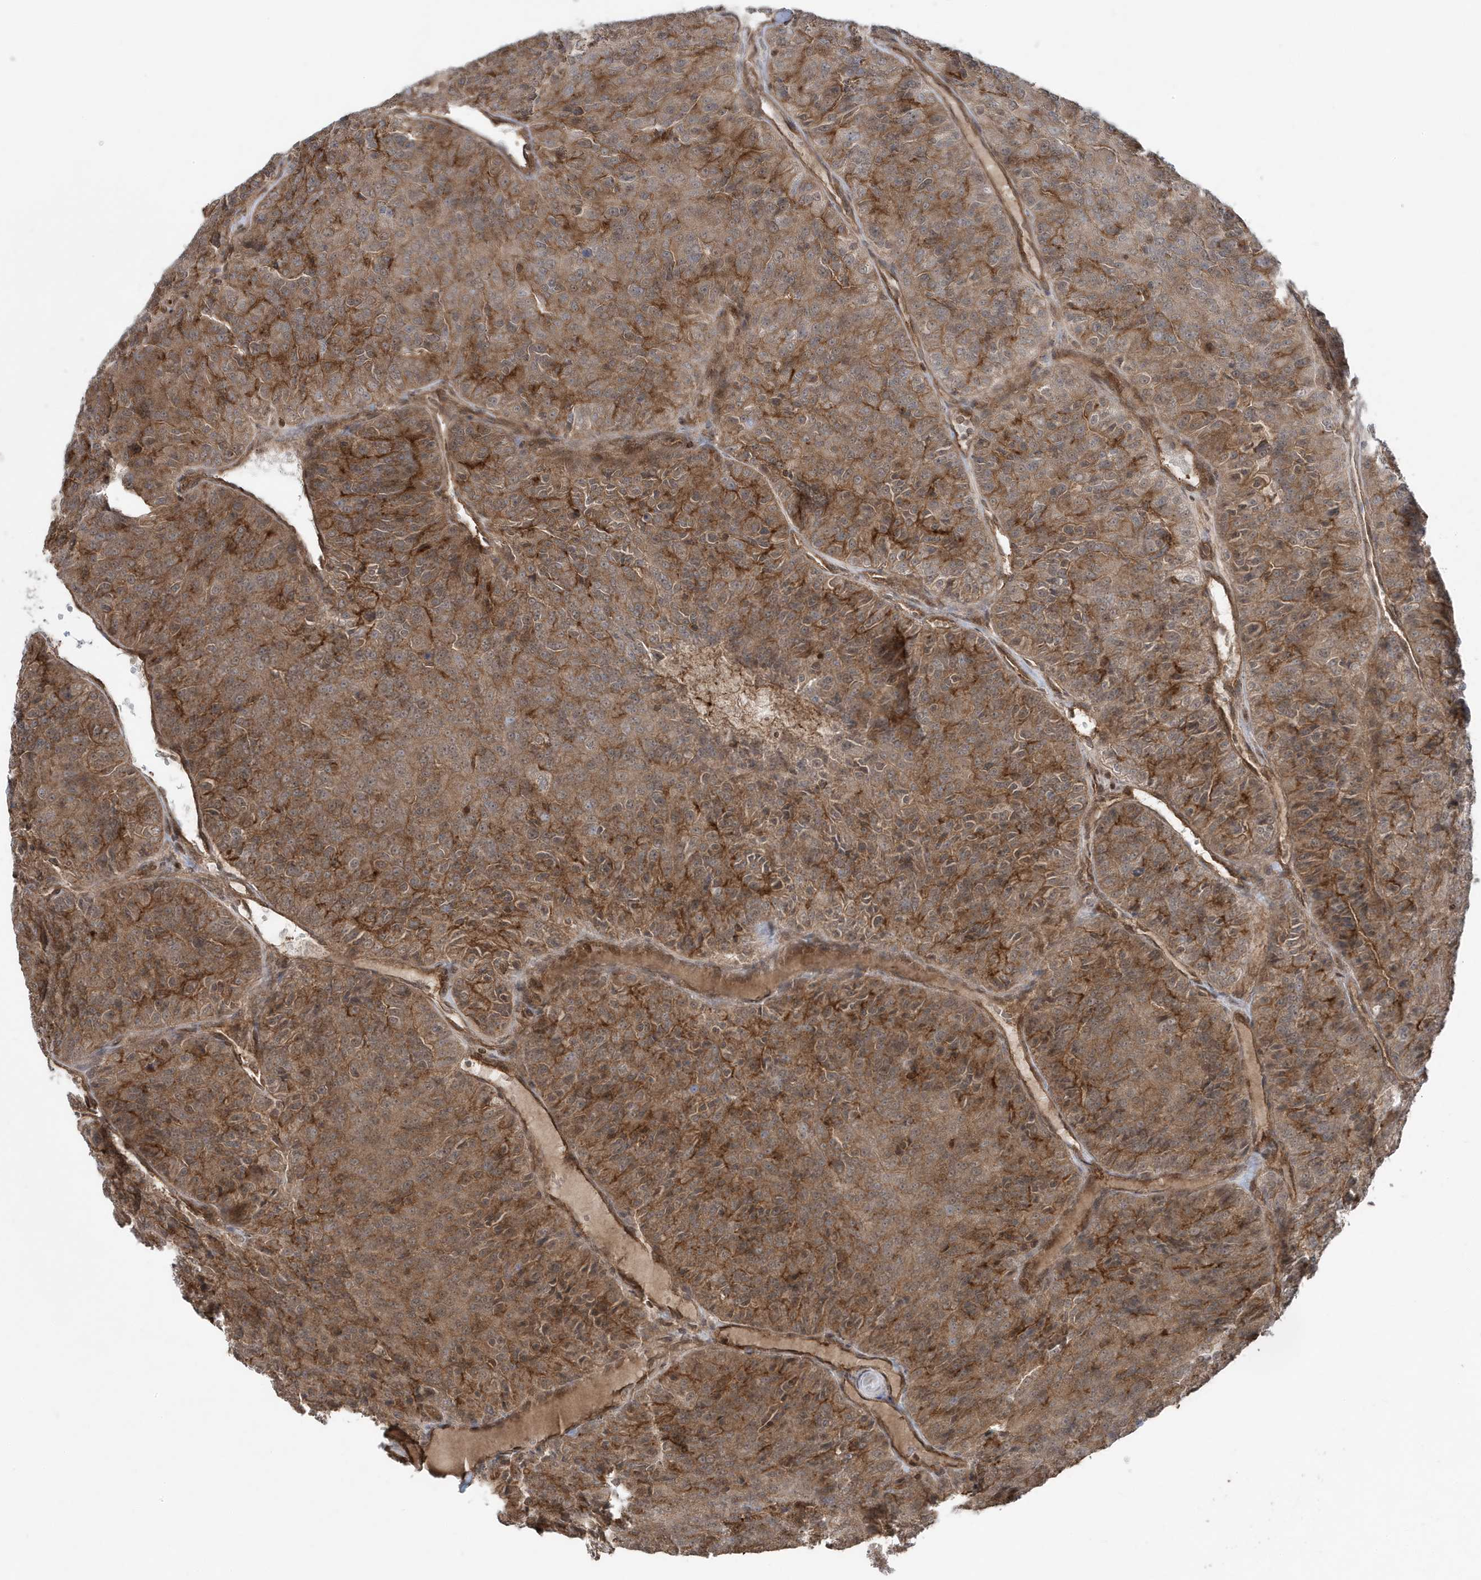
{"staining": {"intensity": "moderate", "quantity": ">75%", "location": "cytoplasmic/membranous"}, "tissue": "renal cancer", "cell_type": "Tumor cells", "image_type": "cancer", "snomed": [{"axis": "morphology", "description": "Adenocarcinoma, NOS"}, {"axis": "topography", "description": "Kidney"}], "caption": "There is medium levels of moderate cytoplasmic/membranous positivity in tumor cells of renal cancer (adenocarcinoma), as demonstrated by immunohistochemical staining (brown color).", "gene": "MAPK1IP1L", "patient": {"sex": "female", "age": 63}}